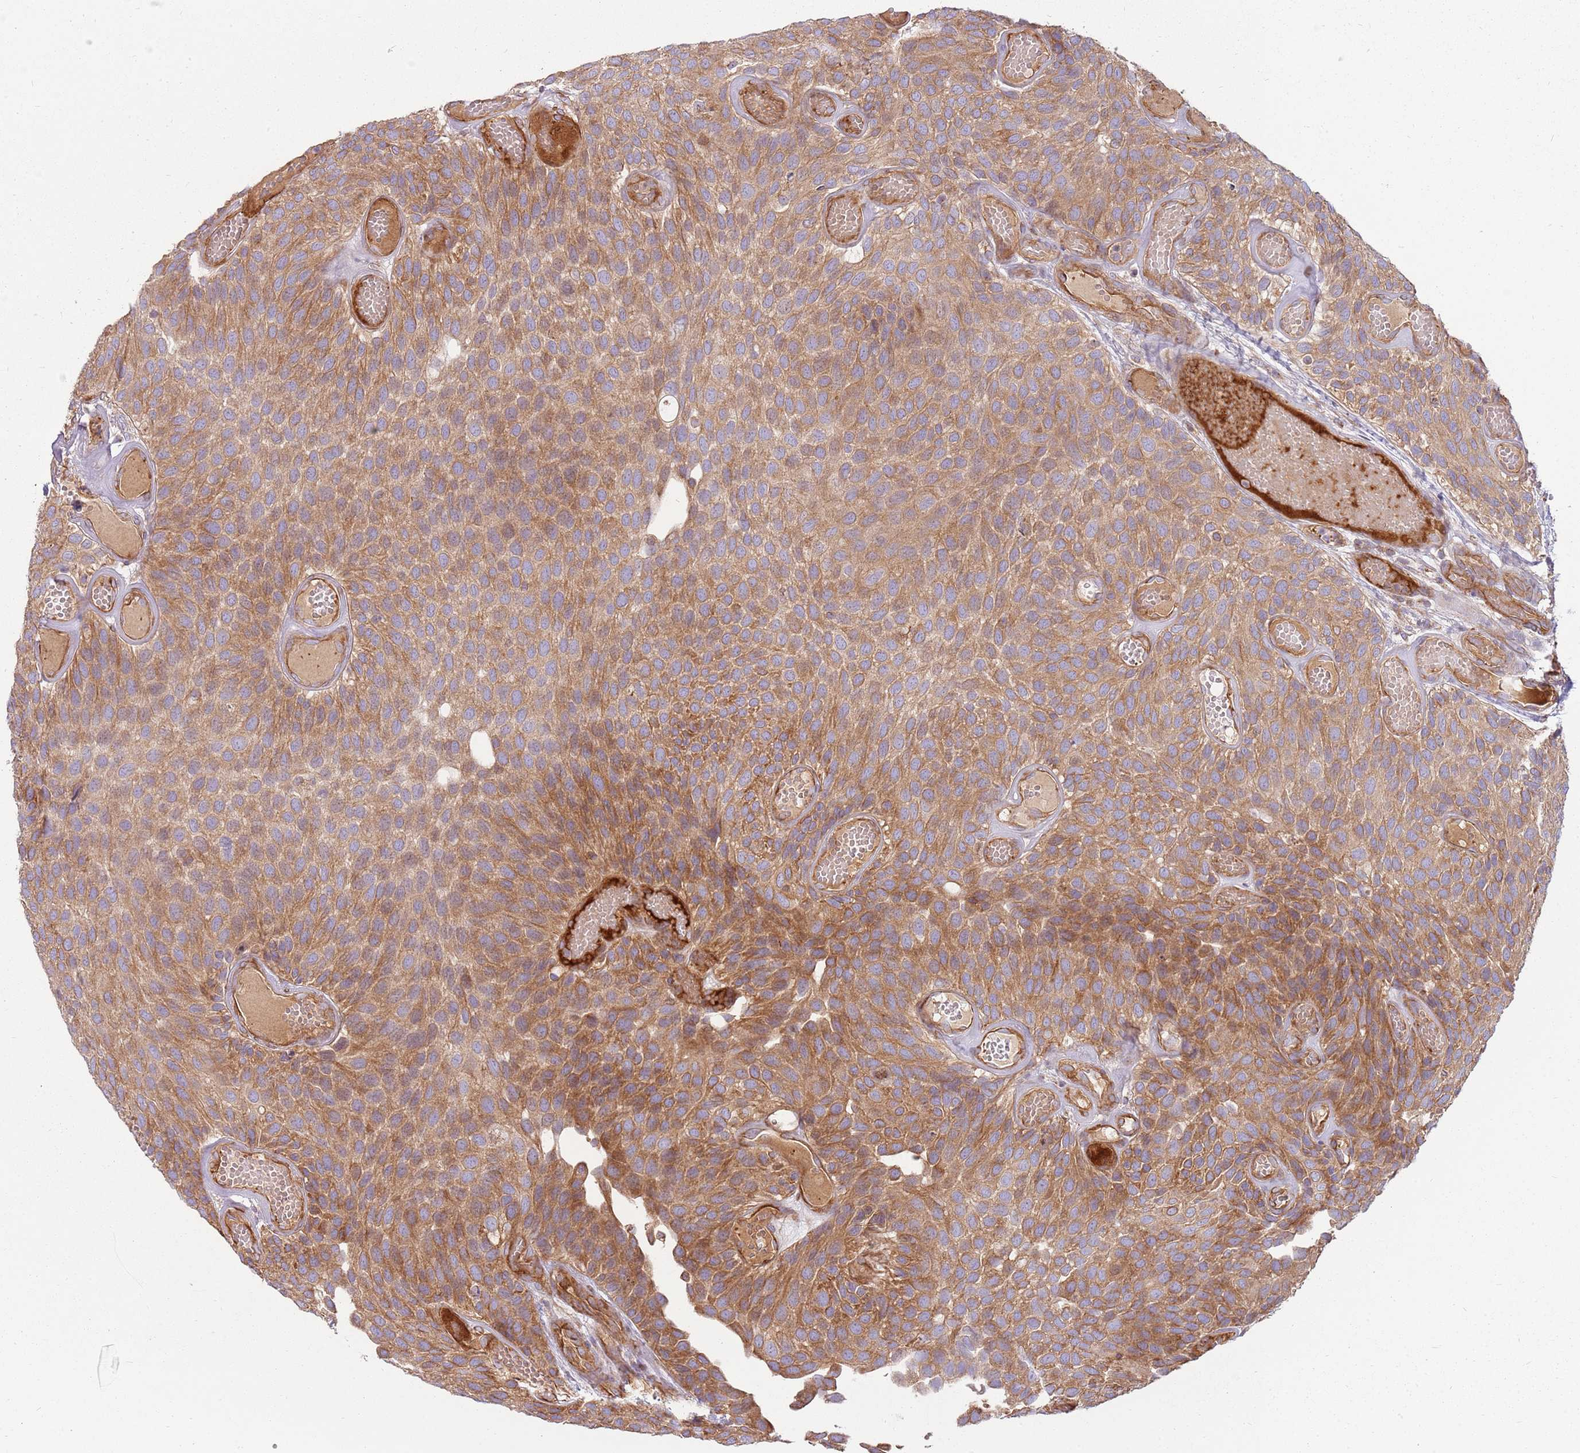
{"staining": {"intensity": "moderate", "quantity": ">75%", "location": "cytoplasmic/membranous"}, "tissue": "urothelial cancer", "cell_type": "Tumor cells", "image_type": "cancer", "snomed": [{"axis": "morphology", "description": "Urothelial carcinoma, Low grade"}, {"axis": "topography", "description": "Urinary bladder"}], "caption": "An immunohistochemistry micrograph of tumor tissue is shown. Protein staining in brown labels moderate cytoplasmic/membranous positivity in low-grade urothelial carcinoma within tumor cells. The protein of interest is stained brown, and the nuclei are stained in blue (DAB (3,3'-diaminobenzidine) IHC with brightfield microscopy, high magnification).", "gene": "EMC1", "patient": {"sex": "male", "age": 89}}